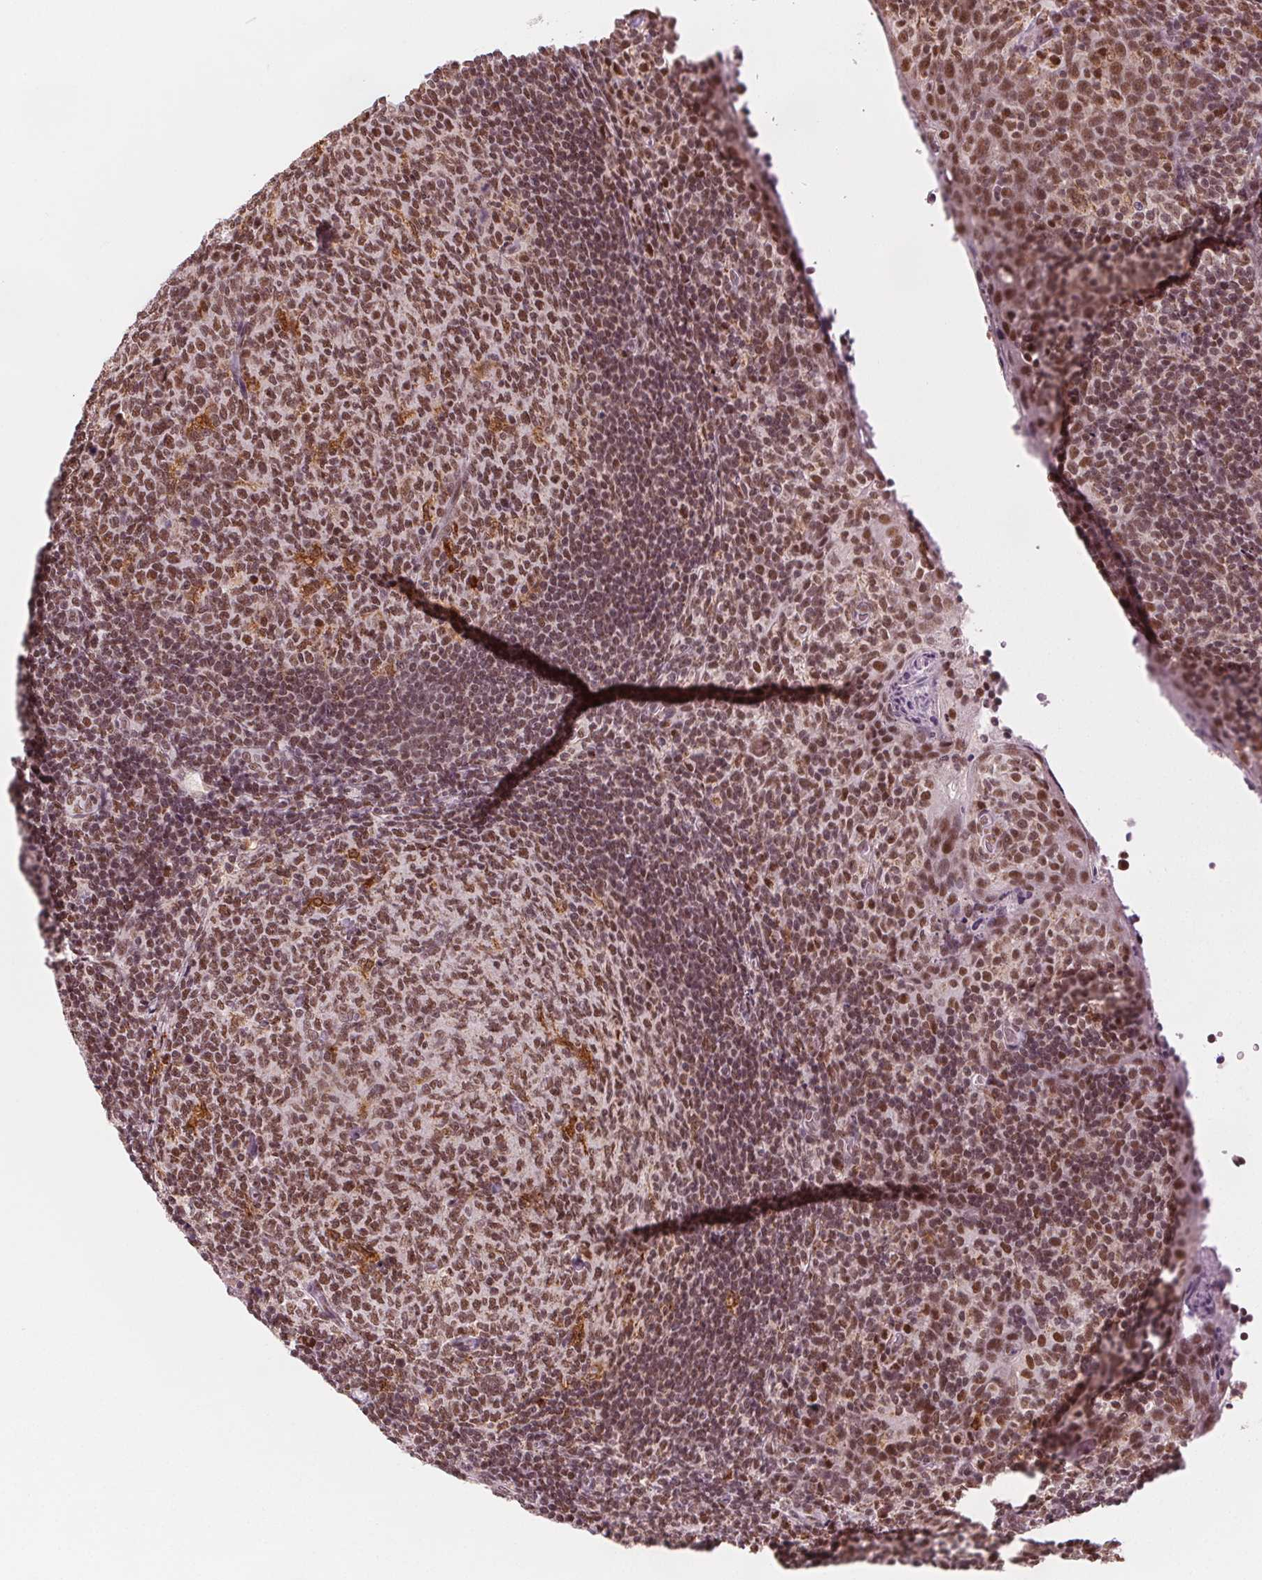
{"staining": {"intensity": "moderate", "quantity": ">75%", "location": "nuclear"}, "tissue": "tonsil", "cell_type": "Germinal center cells", "image_type": "normal", "snomed": [{"axis": "morphology", "description": "Normal tissue, NOS"}, {"axis": "topography", "description": "Tonsil"}], "caption": "Immunohistochemical staining of benign tonsil reveals moderate nuclear protein positivity in about >75% of germinal center cells.", "gene": "DPM2", "patient": {"sex": "female", "age": 10}}